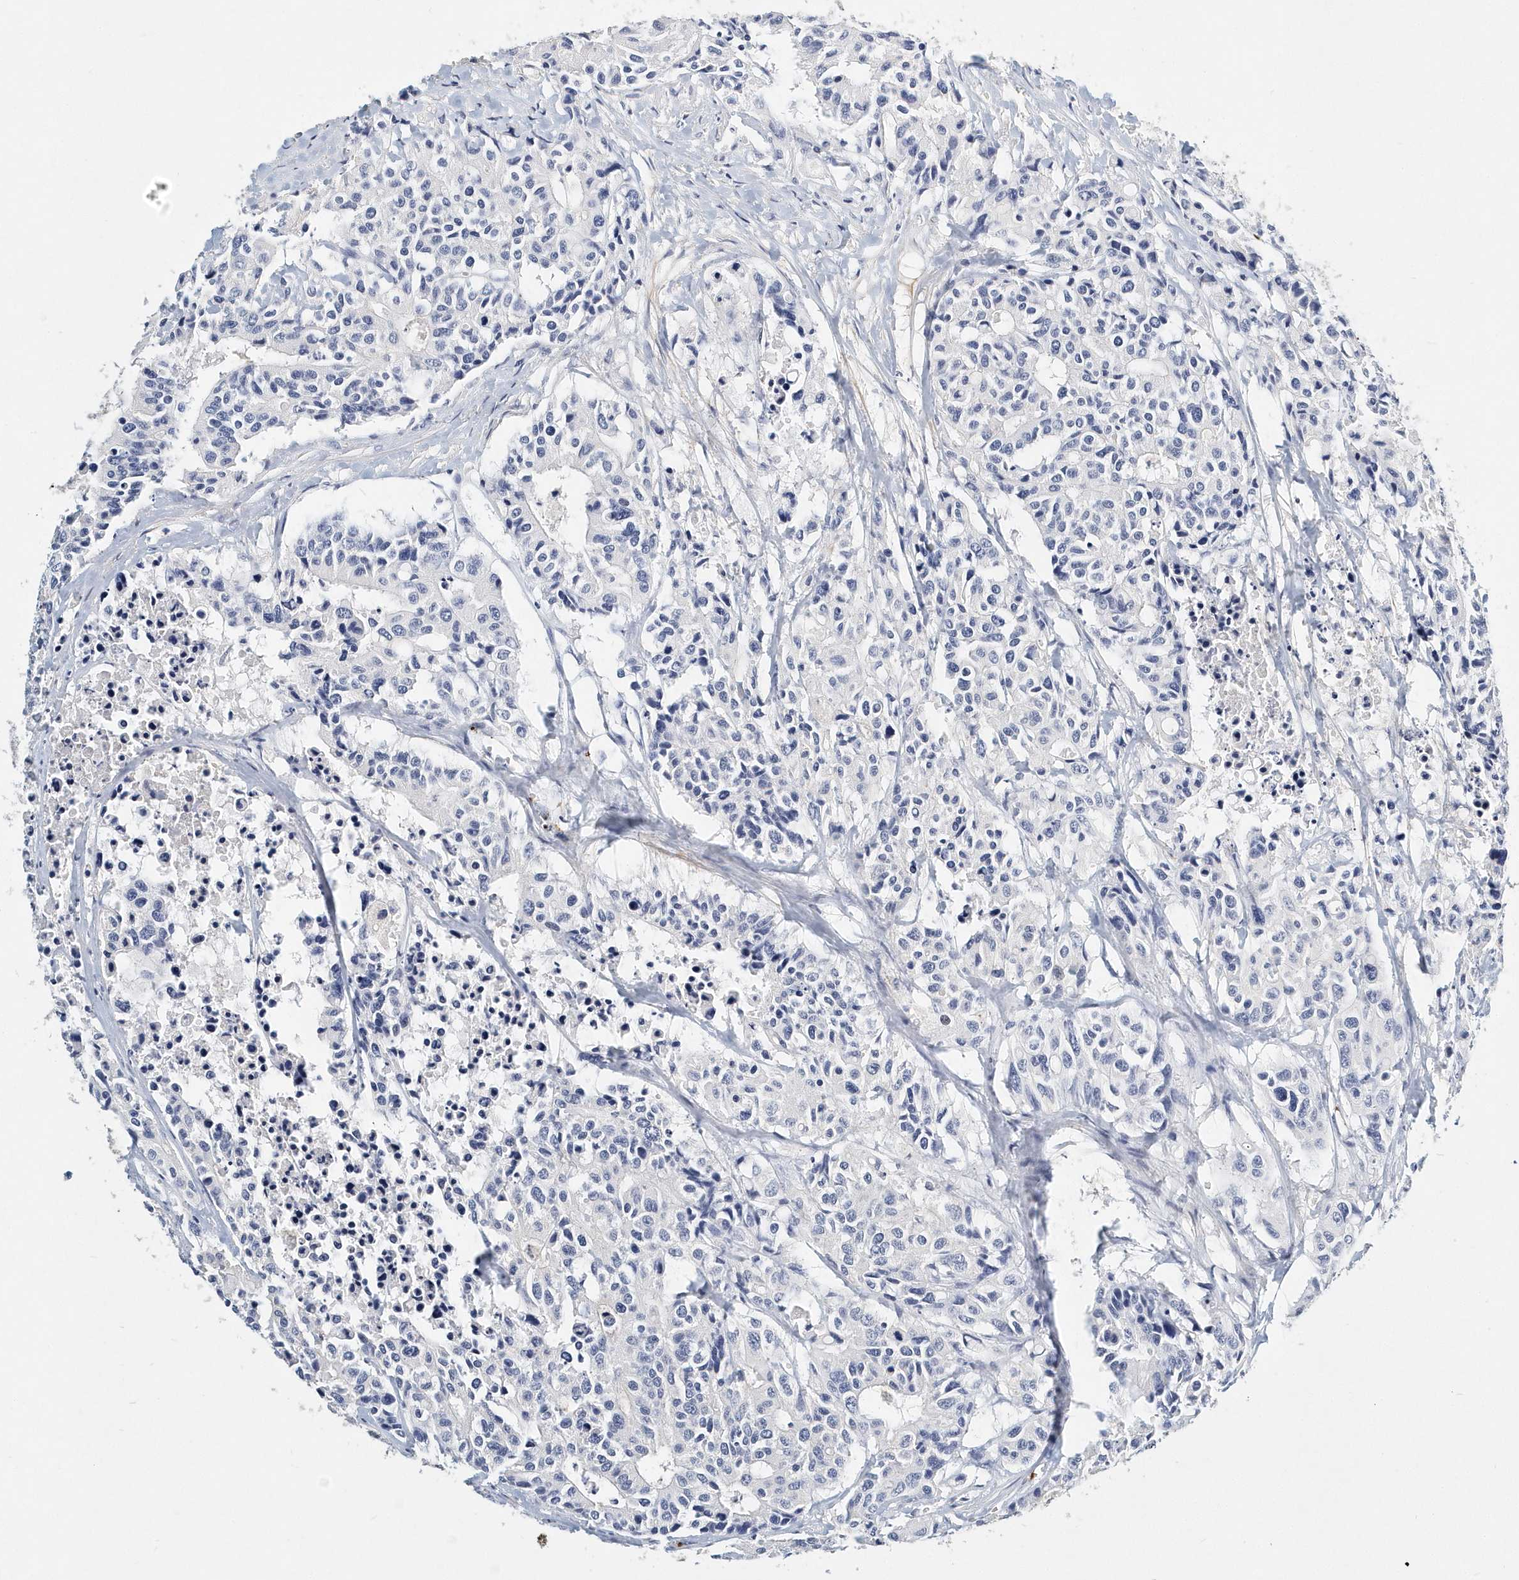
{"staining": {"intensity": "negative", "quantity": "none", "location": "none"}, "tissue": "colorectal cancer", "cell_type": "Tumor cells", "image_type": "cancer", "snomed": [{"axis": "morphology", "description": "Adenocarcinoma, NOS"}, {"axis": "topography", "description": "Colon"}], "caption": "Tumor cells show no significant staining in colorectal cancer (adenocarcinoma).", "gene": "ITGA2B", "patient": {"sex": "male", "age": 77}}